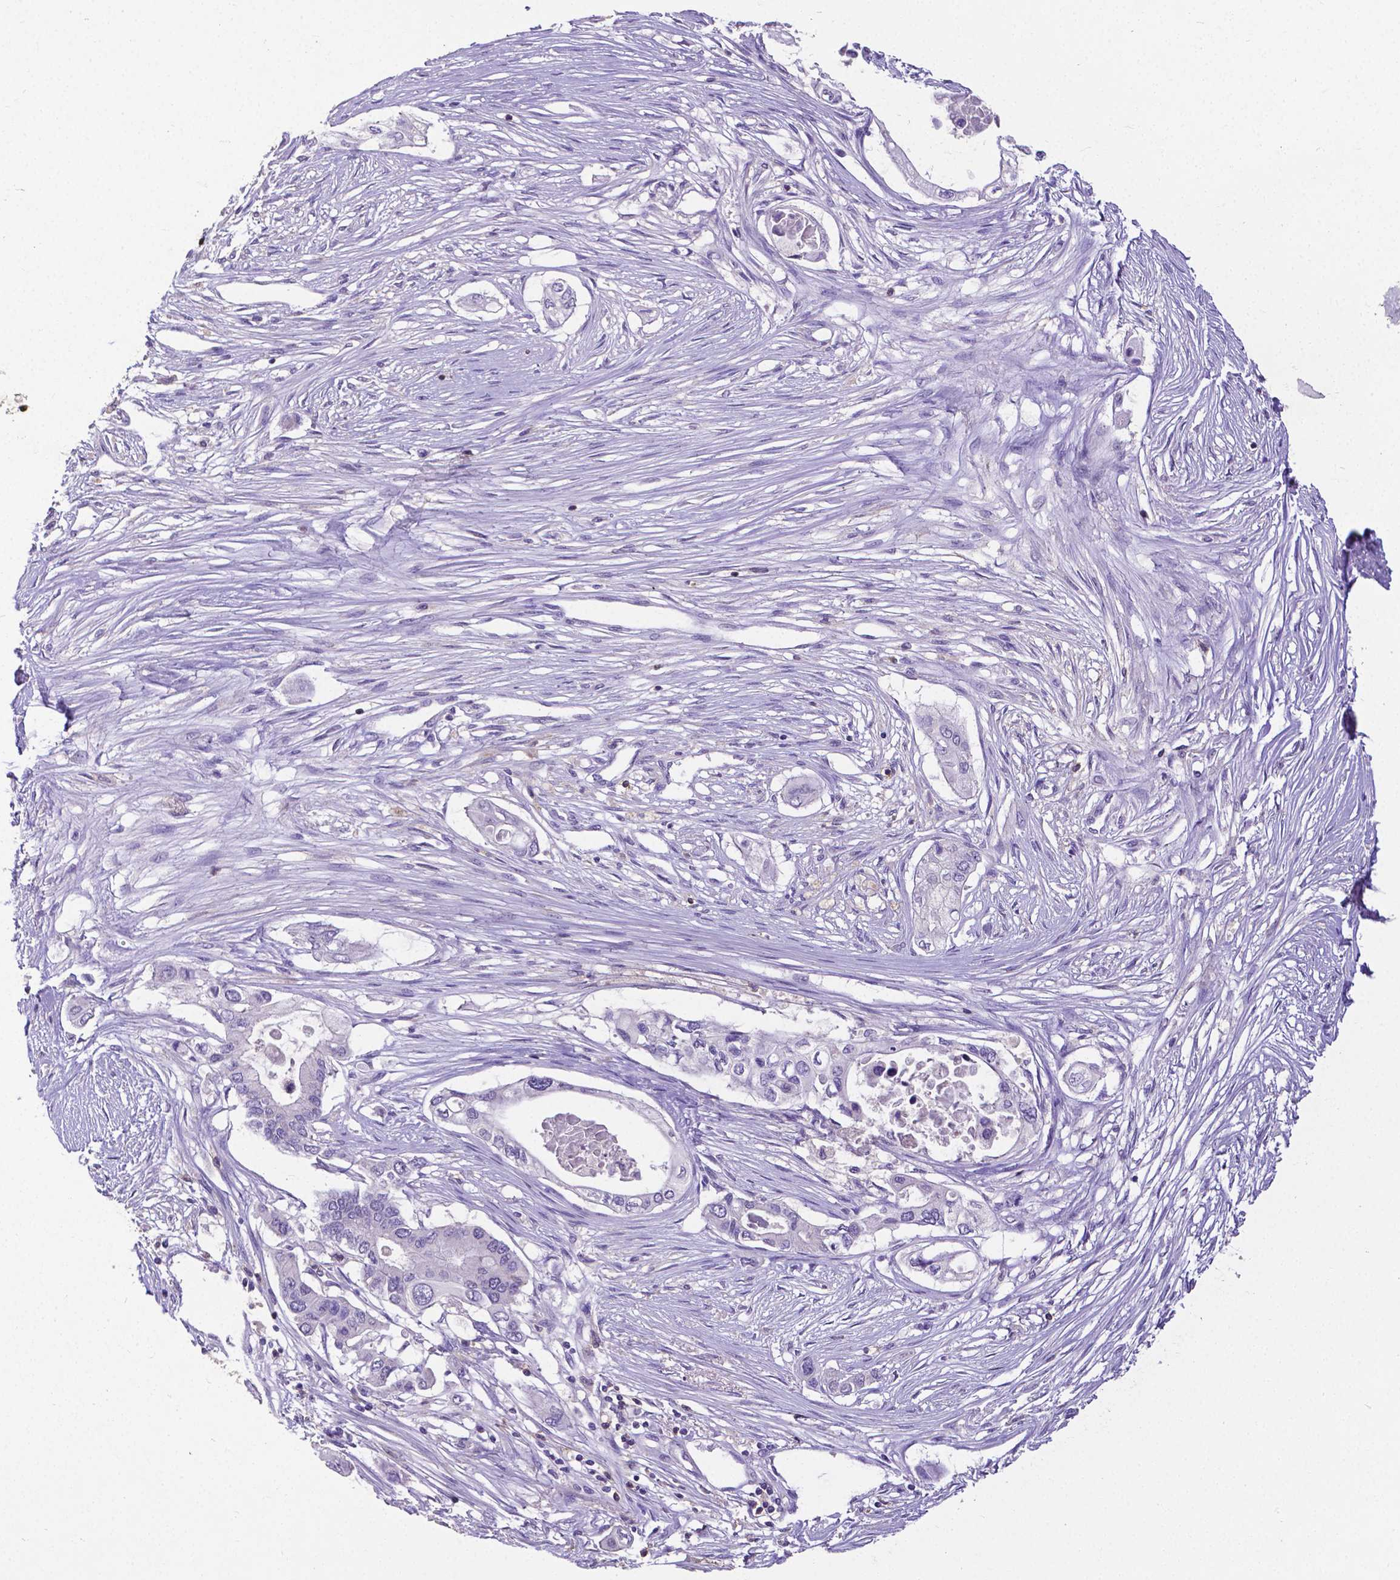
{"staining": {"intensity": "negative", "quantity": "none", "location": "none"}, "tissue": "pancreatic cancer", "cell_type": "Tumor cells", "image_type": "cancer", "snomed": [{"axis": "morphology", "description": "Adenocarcinoma, NOS"}, {"axis": "topography", "description": "Pancreas"}], "caption": "An immunohistochemistry histopathology image of pancreatic cancer is shown. There is no staining in tumor cells of pancreatic cancer.", "gene": "CD4", "patient": {"sex": "female", "age": 63}}